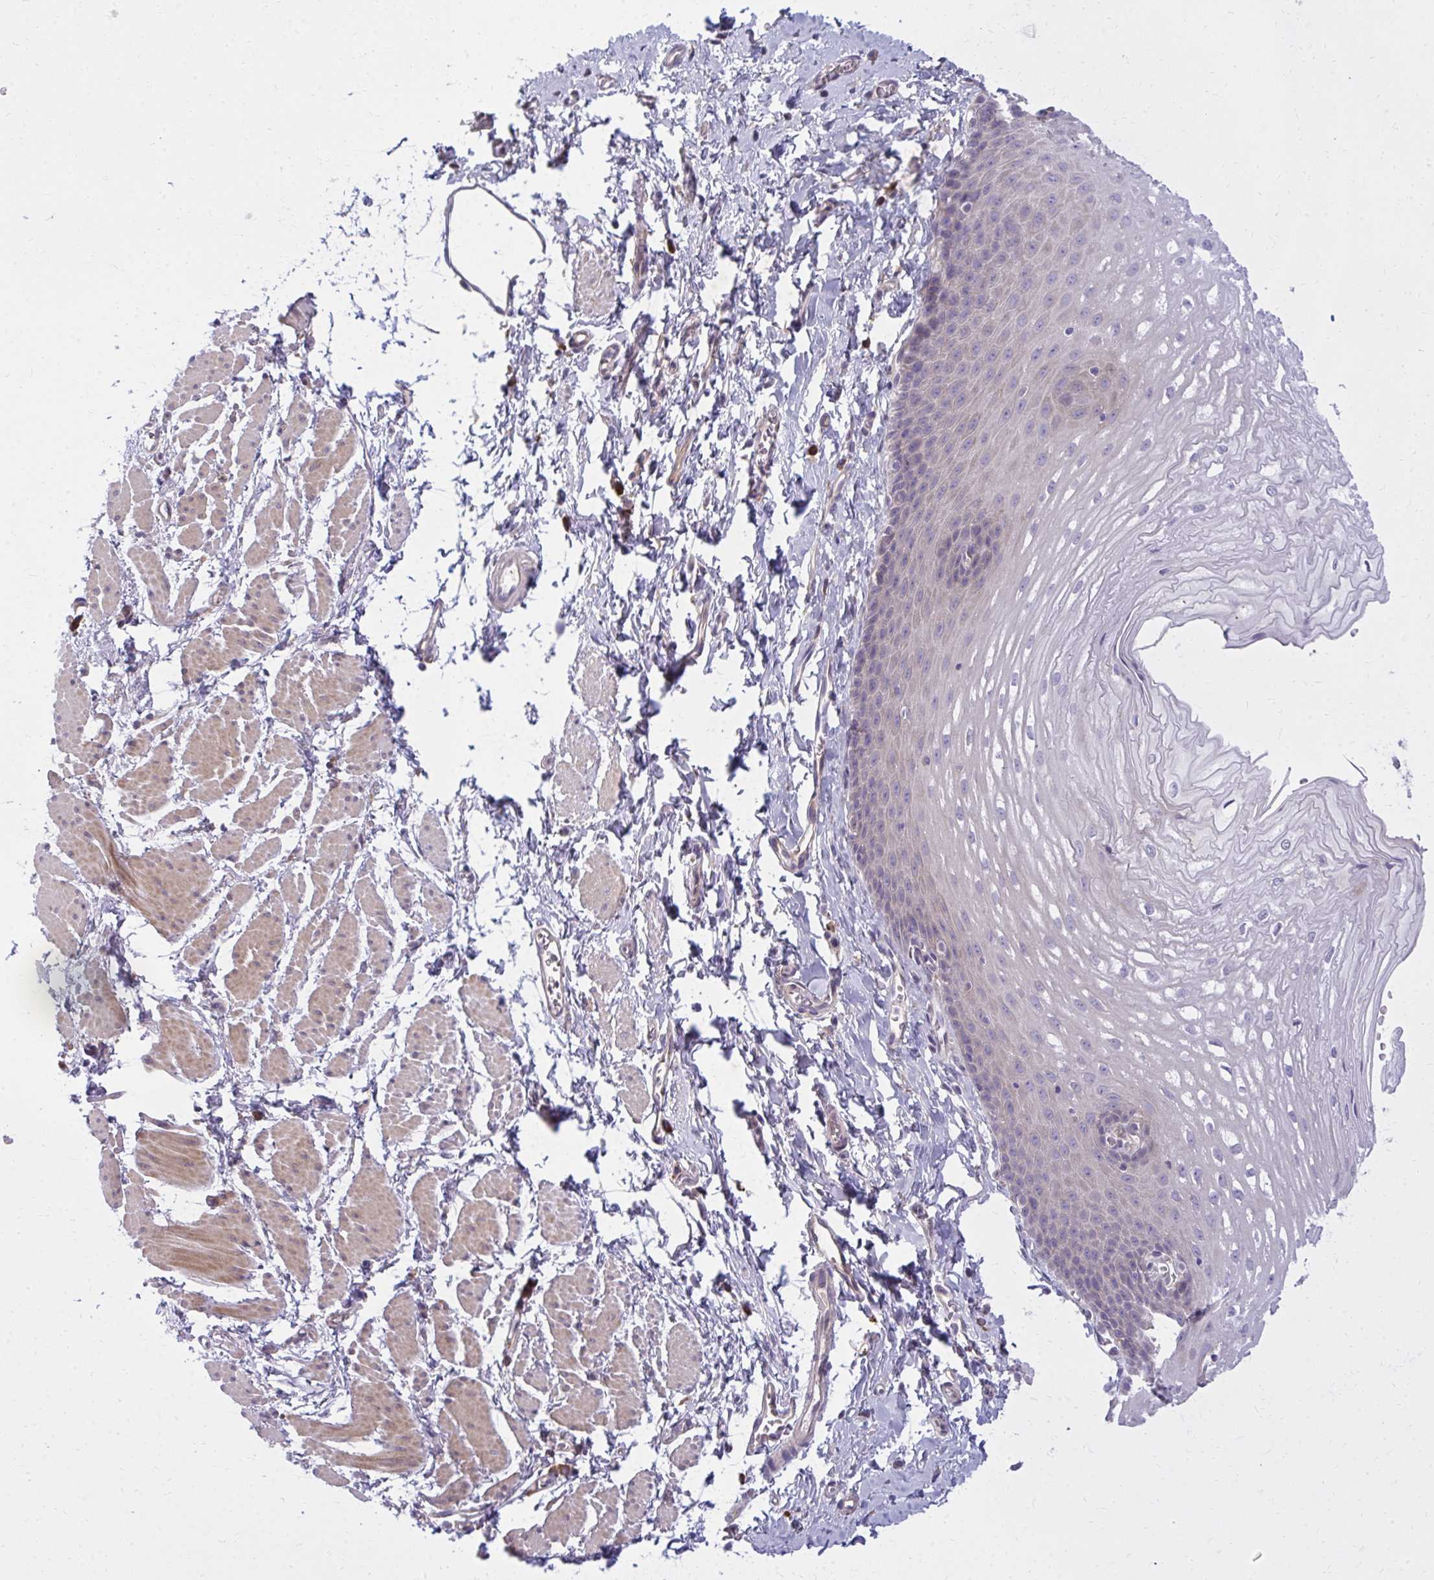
{"staining": {"intensity": "weak", "quantity": "25%-75%", "location": "cytoplasmic/membranous"}, "tissue": "esophagus", "cell_type": "Squamous epithelial cells", "image_type": "normal", "snomed": [{"axis": "morphology", "description": "Normal tissue, NOS"}, {"axis": "topography", "description": "Esophagus"}], "caption": "DAB (3,3'-diaminobenzidine) immunohistochemical staining of unremarkable esophagus shows weak cytoplasmic/membranous protein staining in approximately 25%-75% of squamous epithelial cells.", "gene": "CEMP1", "patient": {"sex": "male", "age": 70}}